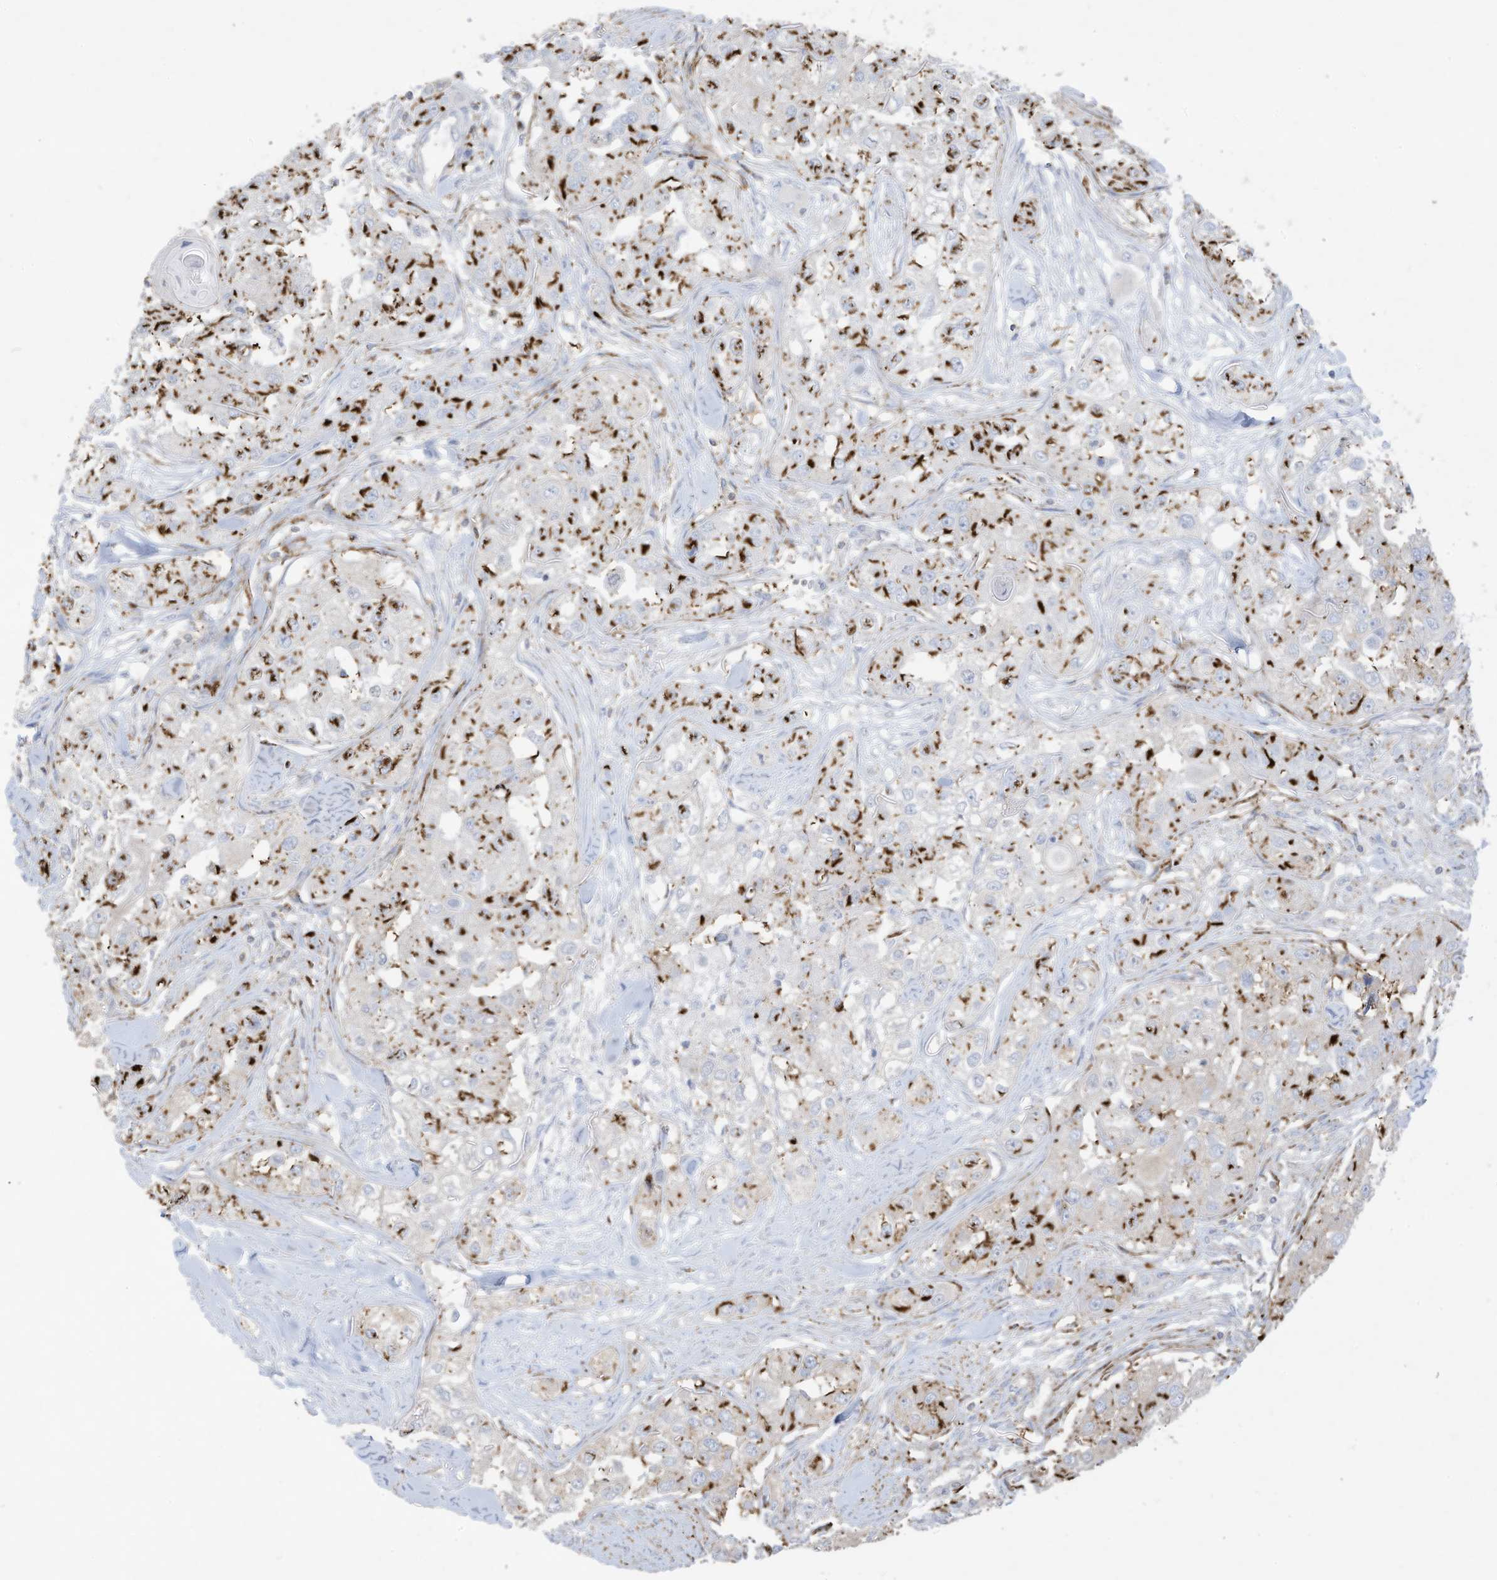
{"staining": {"intensity": "moderate", "quantity": "25%-75%", "location": "cytoplasmic/membranous"}, "tissue": "head and neck cancer", "cell_type": "Tumor cells", "image_type": "cancer", "snomed": [{"axis": "morphology", "description": "Normal tissue, NOS"}, {"axis": "morphology", "description": "Squamous cell carcinoma, NOS"}, {"axis": "topography", "description": "Skeletal muscle"}, {"axis": "topography", "description": "Head-Neck"}], "caption": "Immunohistochemical staining of head and neck cancer demonstrates medium levels of moderate cytoplasmic/membranous expression in approximately 25%-75% of tumor cells.", "gene": "THNSL2", "patient": {"sex": "male", "age": 51}}